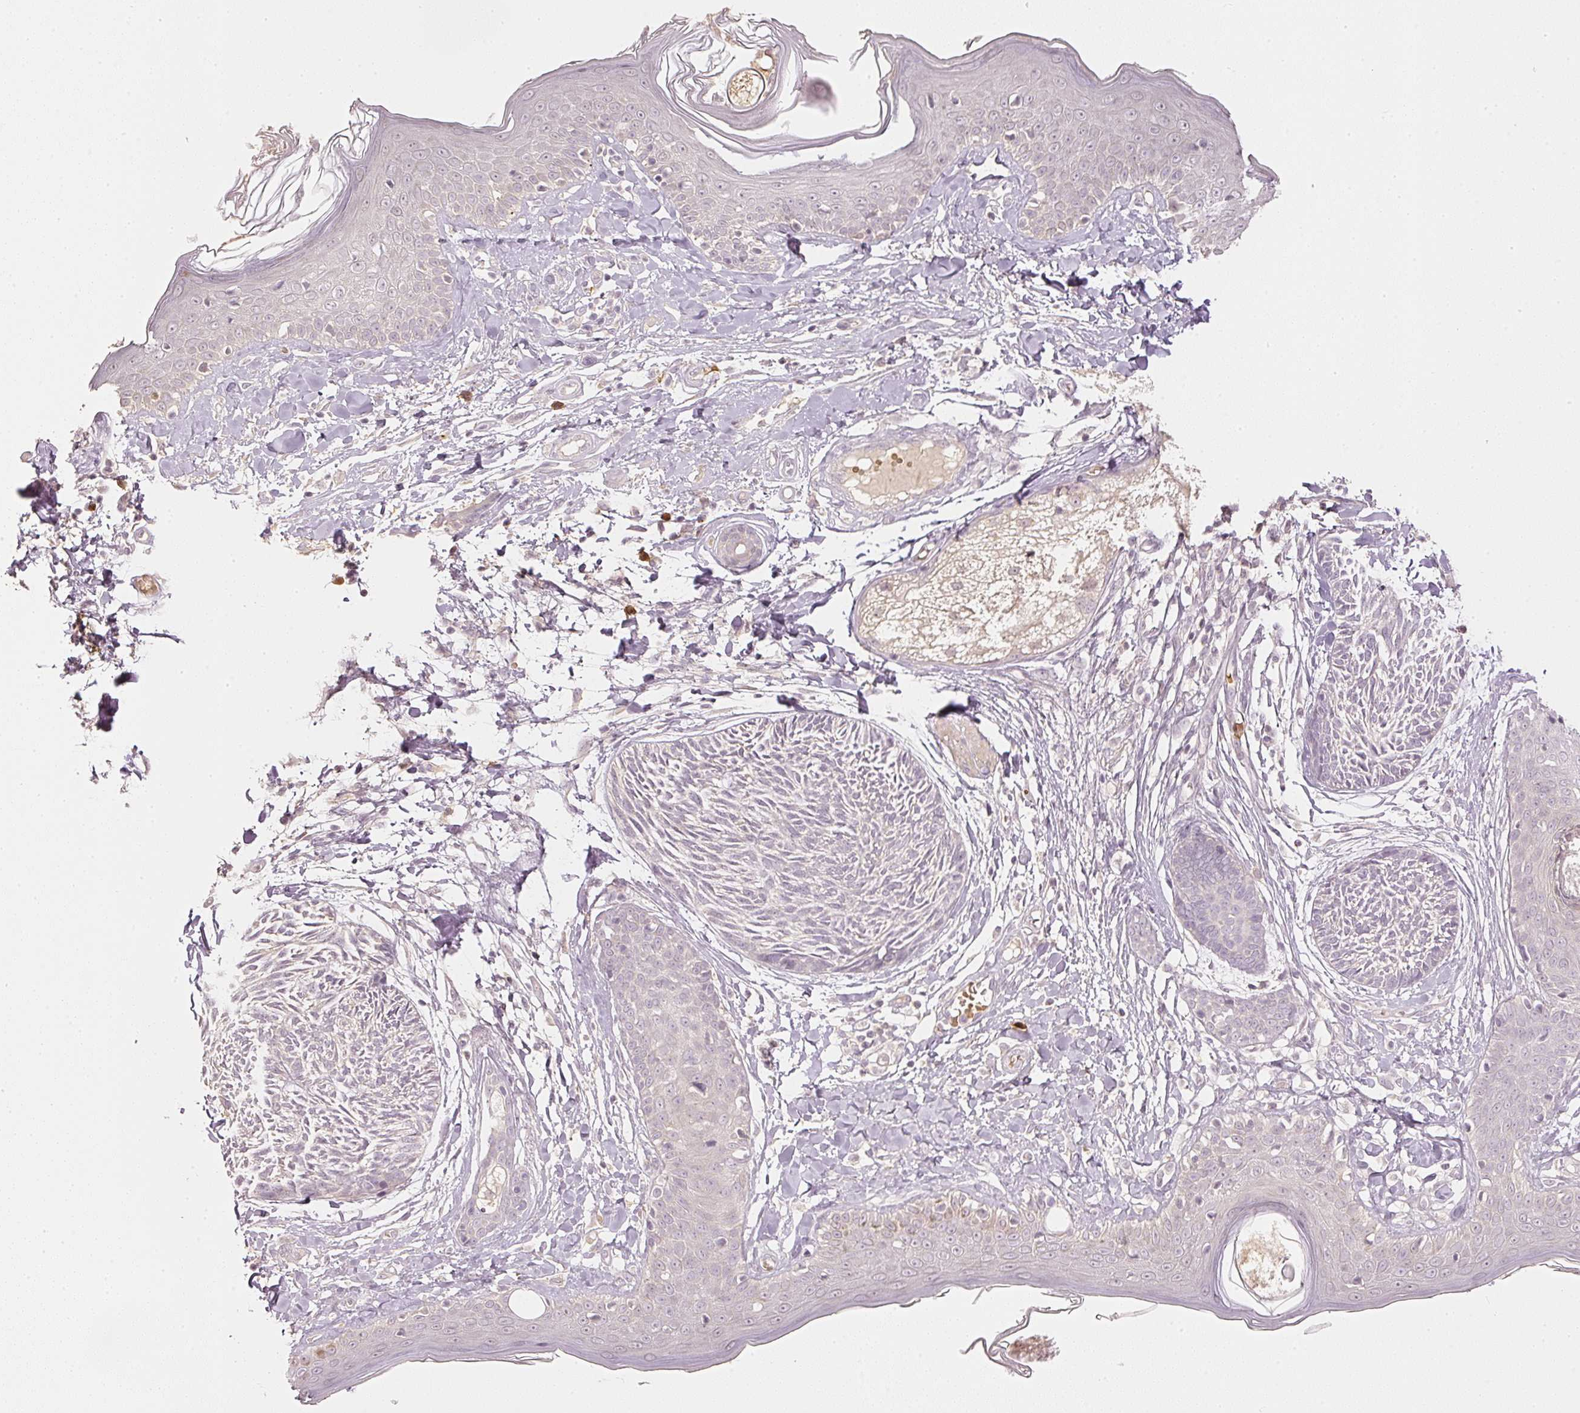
{"staining": {"intensity": "negative", "quantity": "none", "location": "none"}, "tissue": "skin cancer", "cell_type": "Tumor cells", "image_type": "cancer", "snomed": [{"axis": "morphology", "description": "Basal cell carcinoma"}, {"axis": "topography", "description": "Skin"}], "caption": "A photomicrograph of skin cancer (basal cell carcinoma) stained for a protein shows no brown staining in tumor cells.", "gene": "GZMA", "patient": {"sex": "male", "age": 73}}